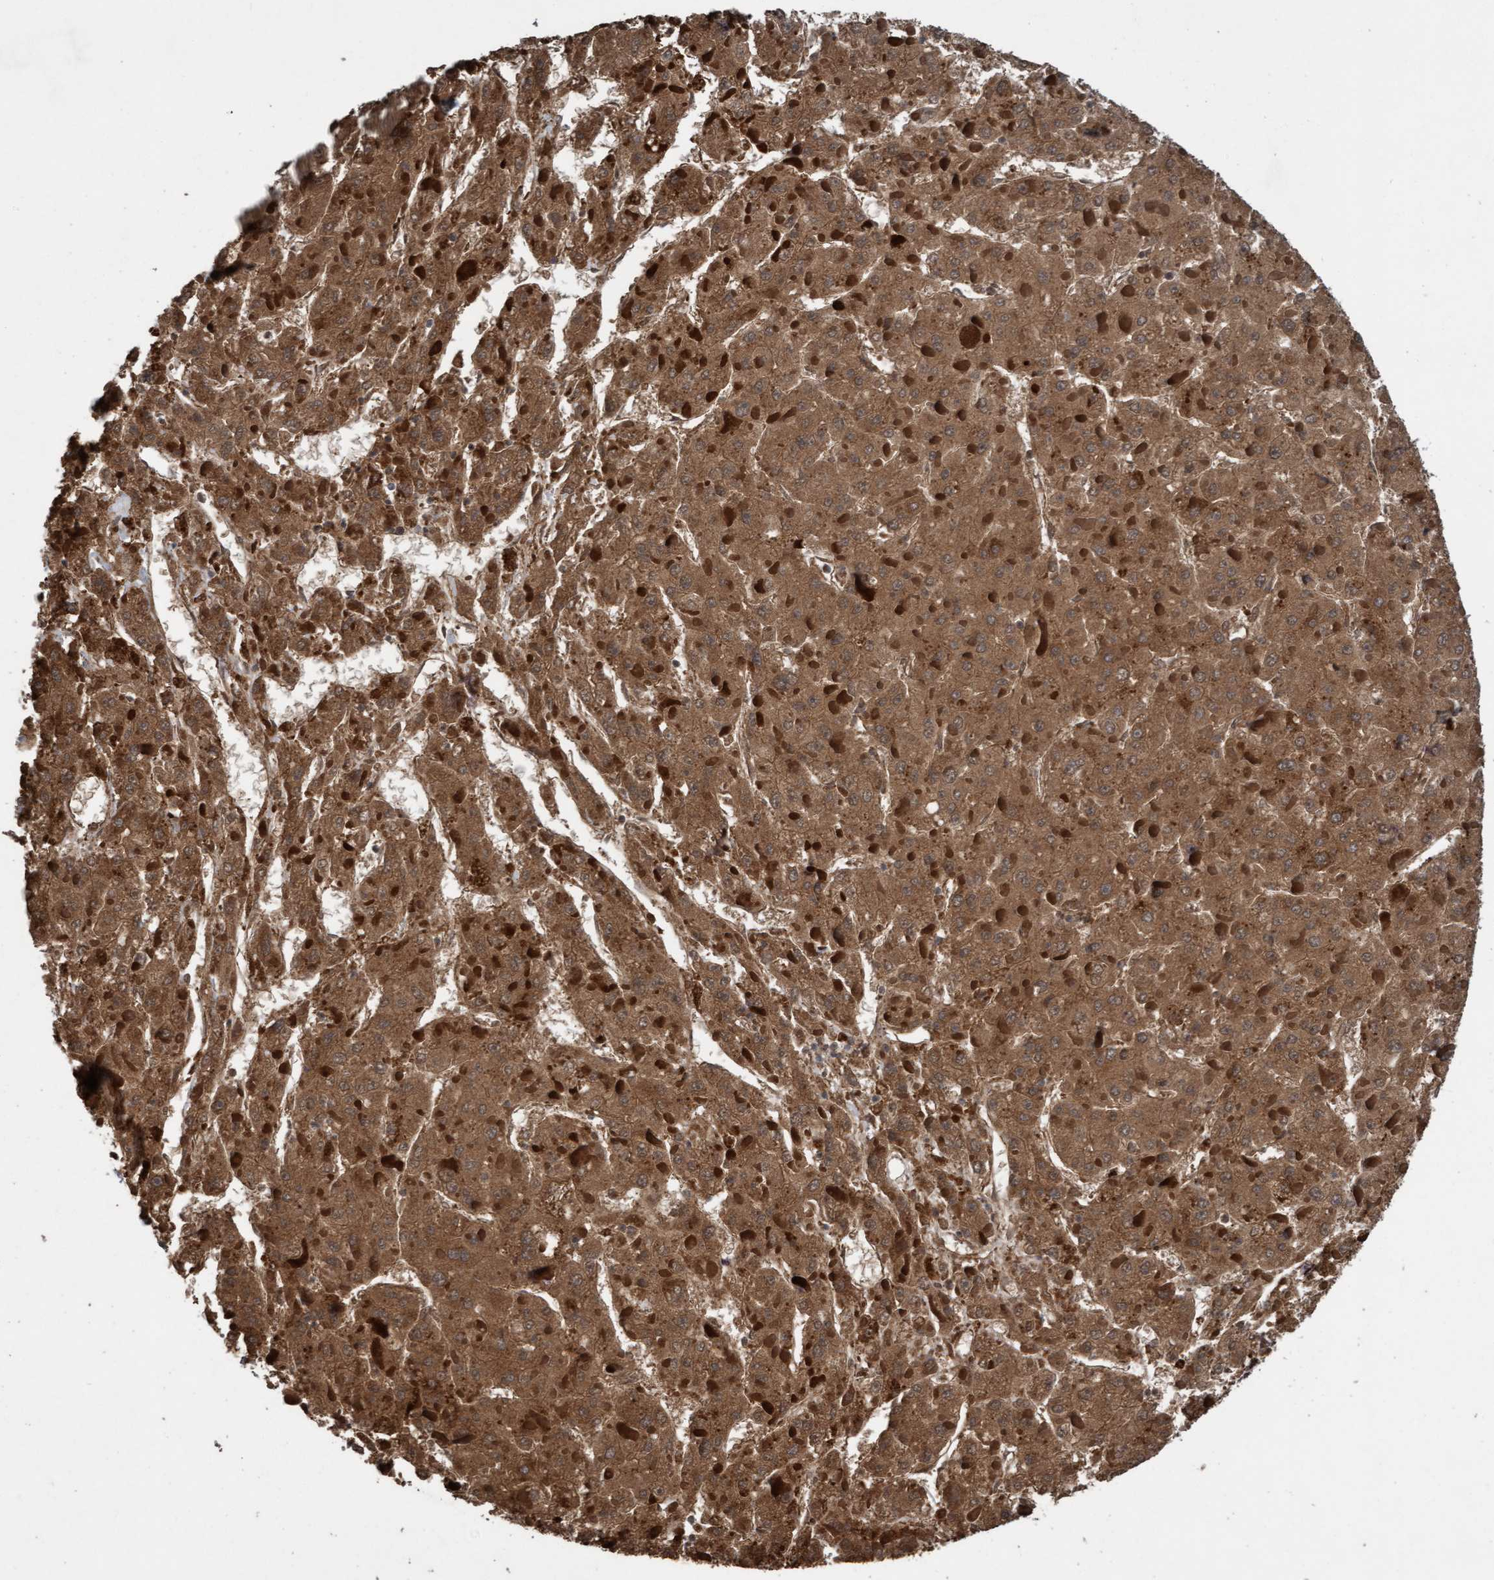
{"staining": {"intensity": "strong", "quantity": ">75%", "location": "cytoplasmic/membranous"}, "tissue": "liver cancer", "cell_type": "Tumor cells", "image_type": "cancer", "snomed": [{"axis": "morphology", "description": "Carcinoma, Hepatocellular, NOS"}, {"axis": "topography", "description": "Liver"}], "caption": "Liver hepatocellular carcinoma was stained to show a protein in brown. There is high levels of strong cytoplasmic/membranous positivity in approximately >75% of tumor cells. Using DAB (brown) and hematoxylin (blue) stains, captured at high magnification using brightfield microscopy.", "gene": "CDC42EP4", "patient": {"sex": "female", "age": 73}}